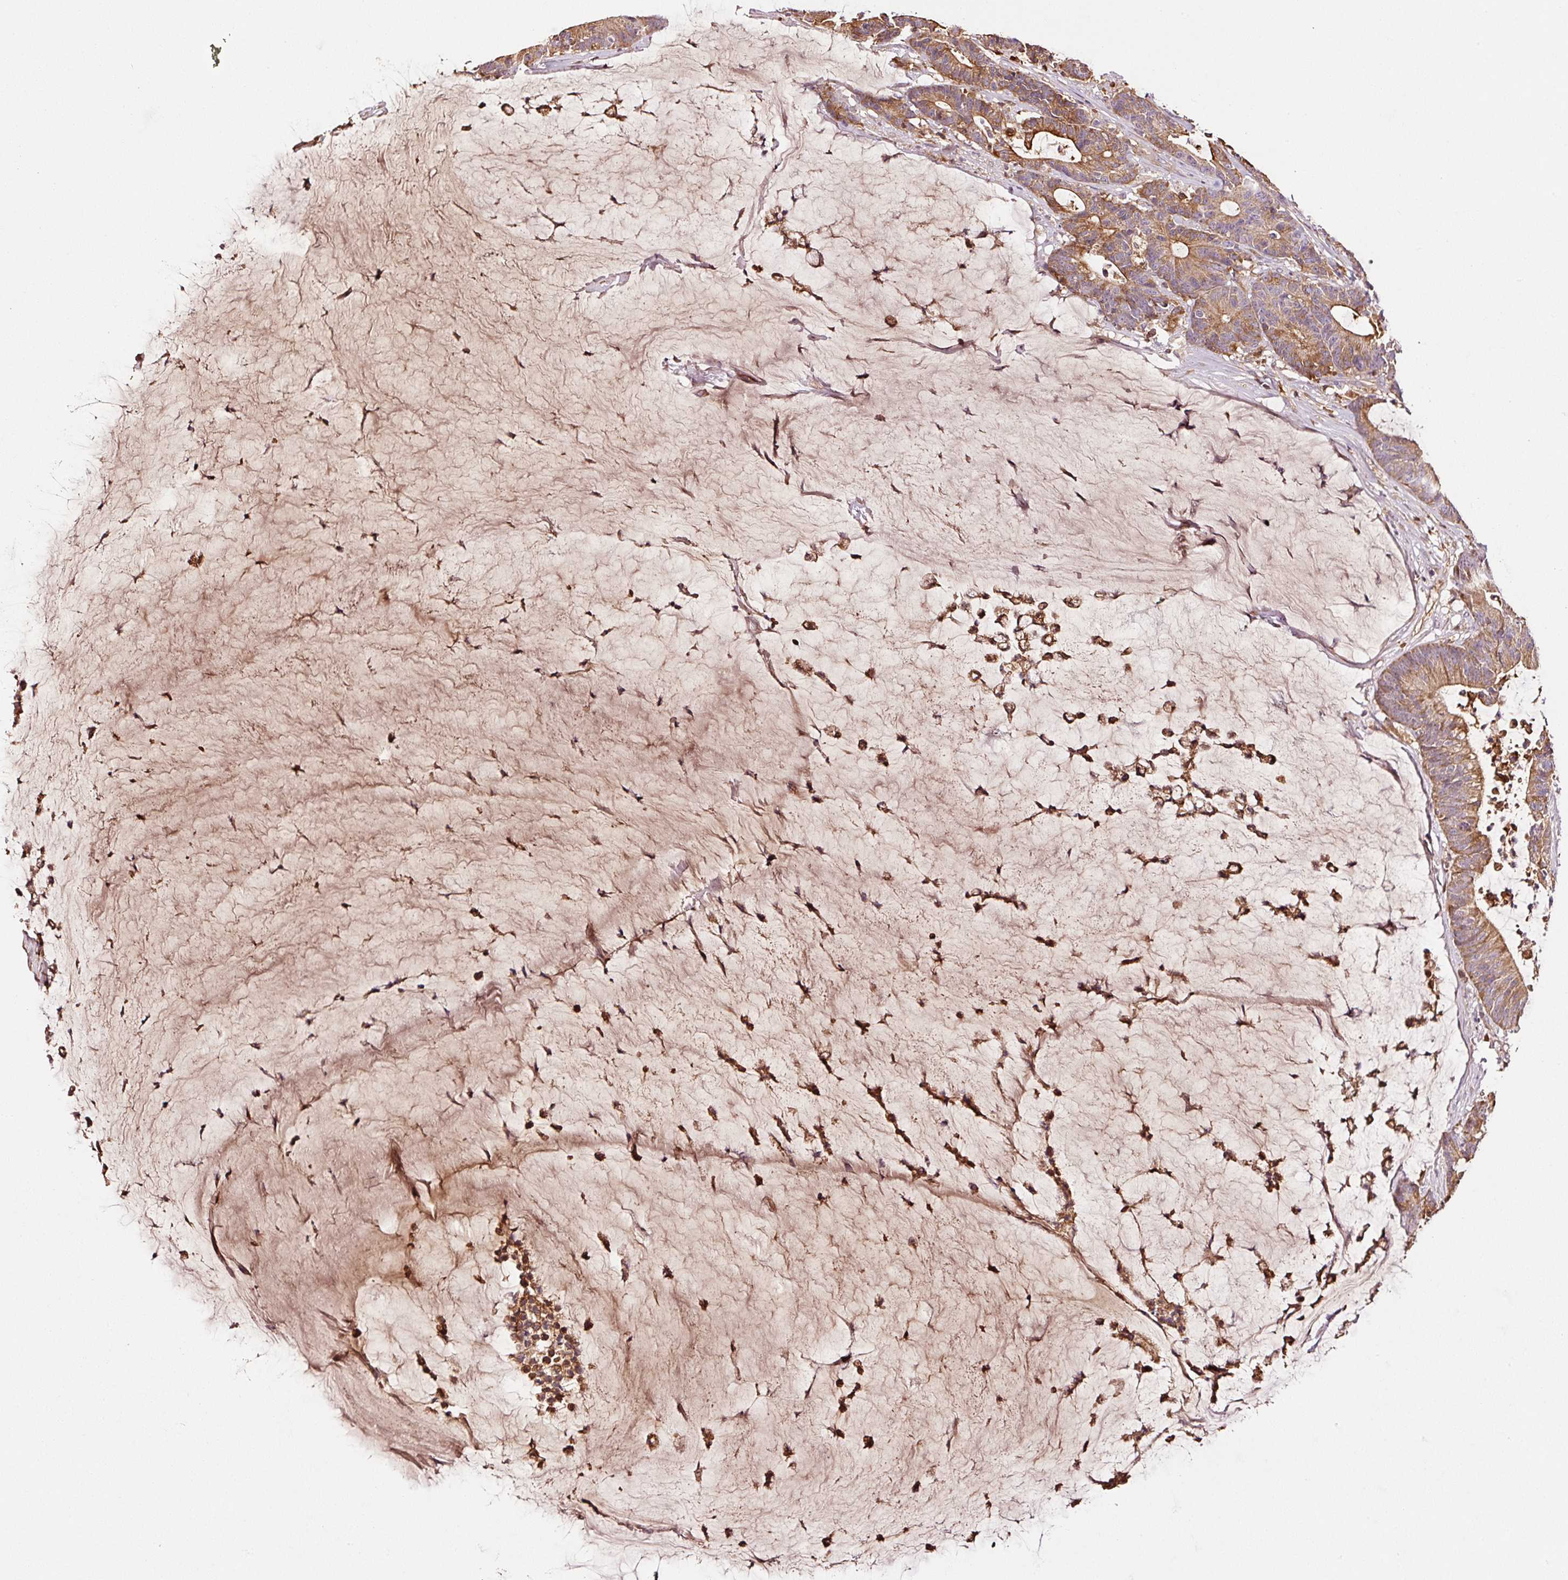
{"staining": {"intensity": "moderate", "quantity": ">75%", "location": "cytoplasmic/membranous"}, "tissue": "colorectal cancer", "cell_type": "Tumor cells", "image_type": "cancer", "snomed": [{"axis": "morphology", "description": "Adenocarcinoma, NOS"}, {"axis": "topography", "description": "Colon"}], "caption": "A medium amount of moderate cytoplasmic/membranous positivity is identified in about >75% of tumor cells in colorectal cancer tissue. The protein is stained brown, and the nuclei are stained in blue (DAB (3,3'-diaminobenzidine) IHC with brightfield microscopy, high magnification).", "gene": "PGLYRP2", "patient": {"sex": "female", "age": 84}}